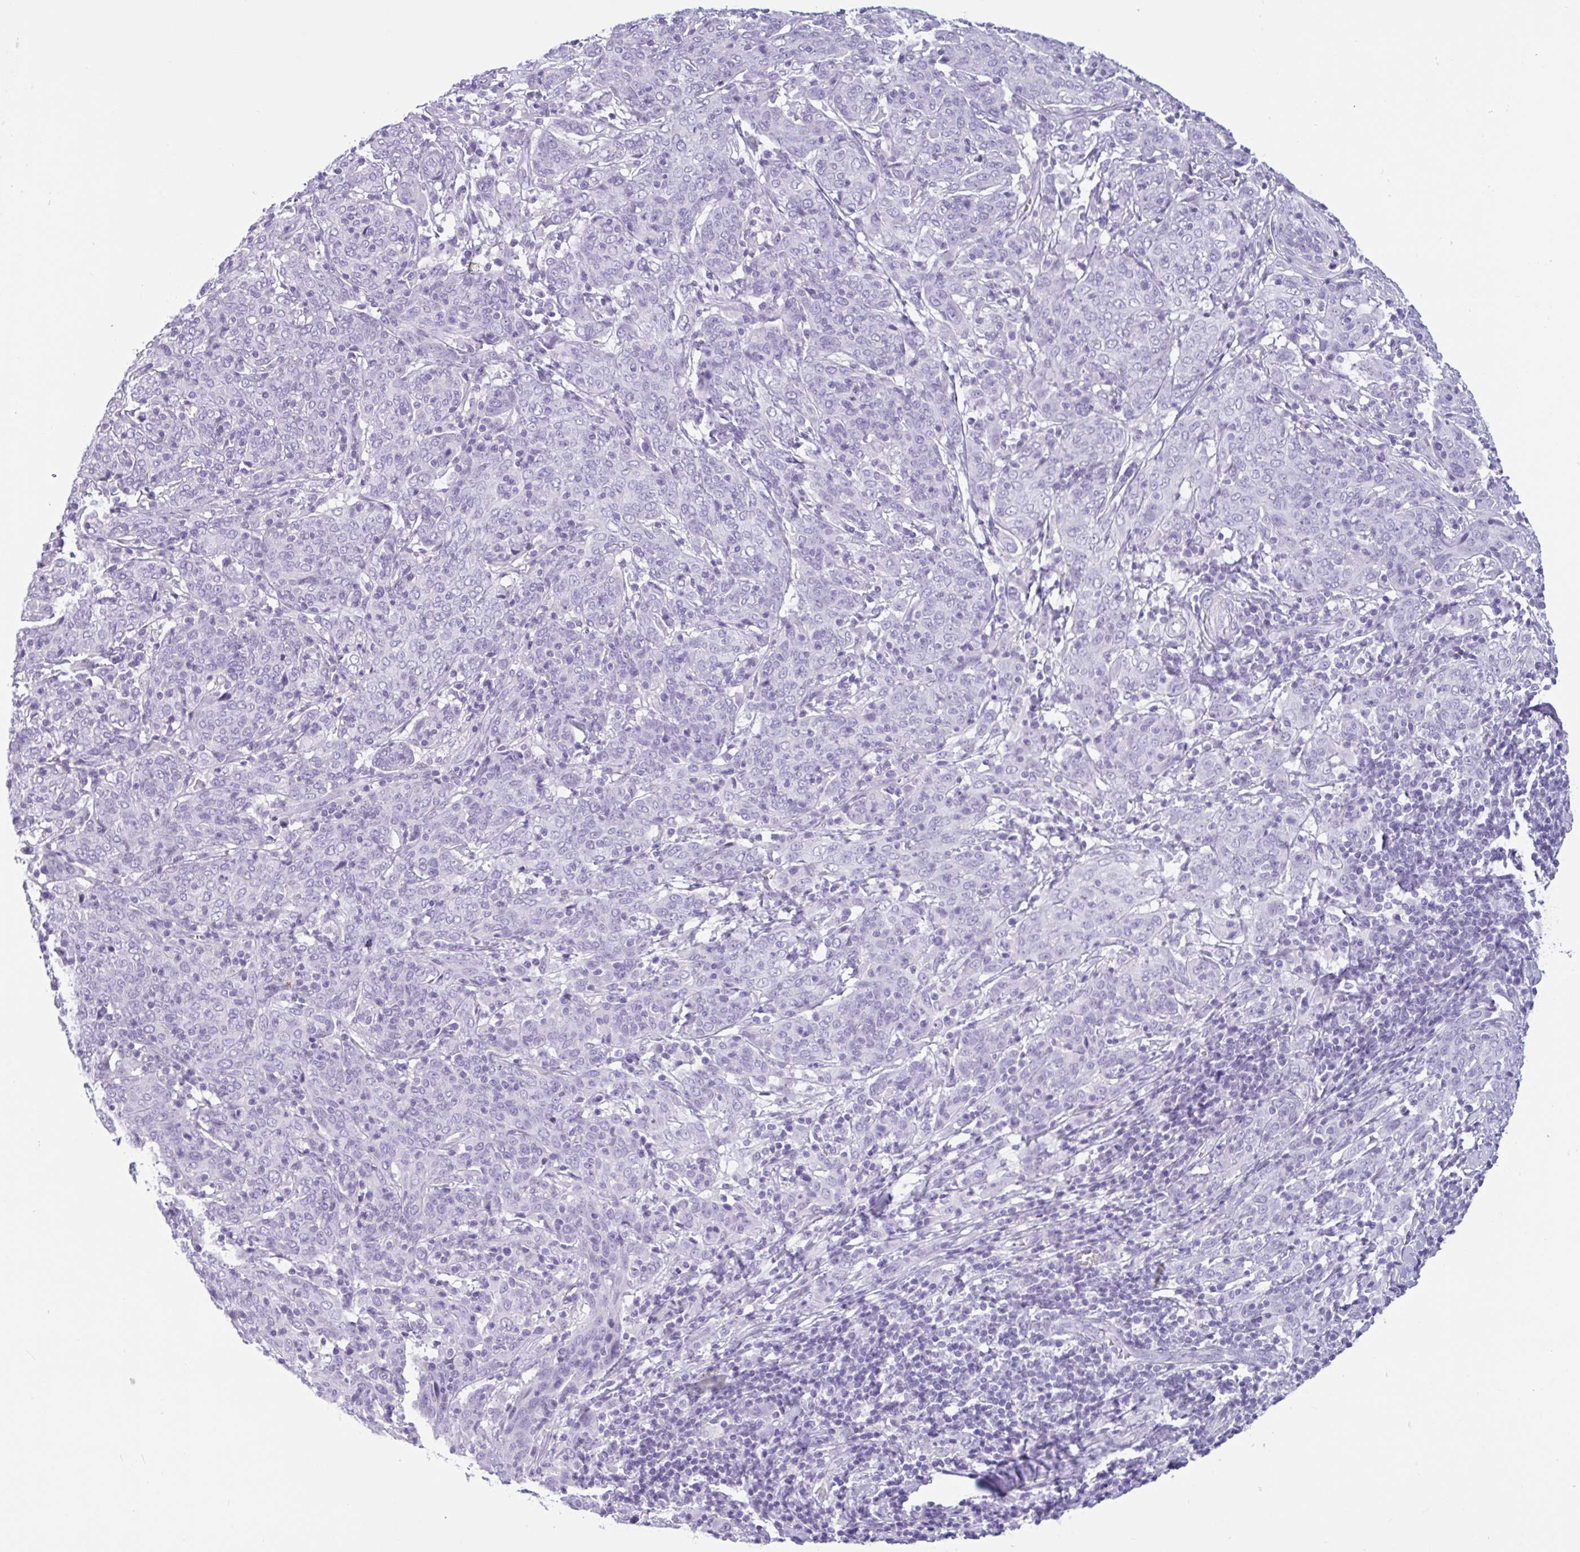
{"staining": {"intensity": "negative", "quantity": "none", "location": "none"}, "tissue": "cervical cancer", "cell_type": "Tumor cells", "image_type": "cancer", "snomed": [{"axis": "morphology", "description": "Squamous cell carcinoma, NOS"}, {"axis": "topography", "description": "Cervix"}], "caption": "Protein analysis of cervical cancer shows no significant staining in tumor cells.", "gene": "CTSE", "patient": {"sex": "female", "age": 67}}